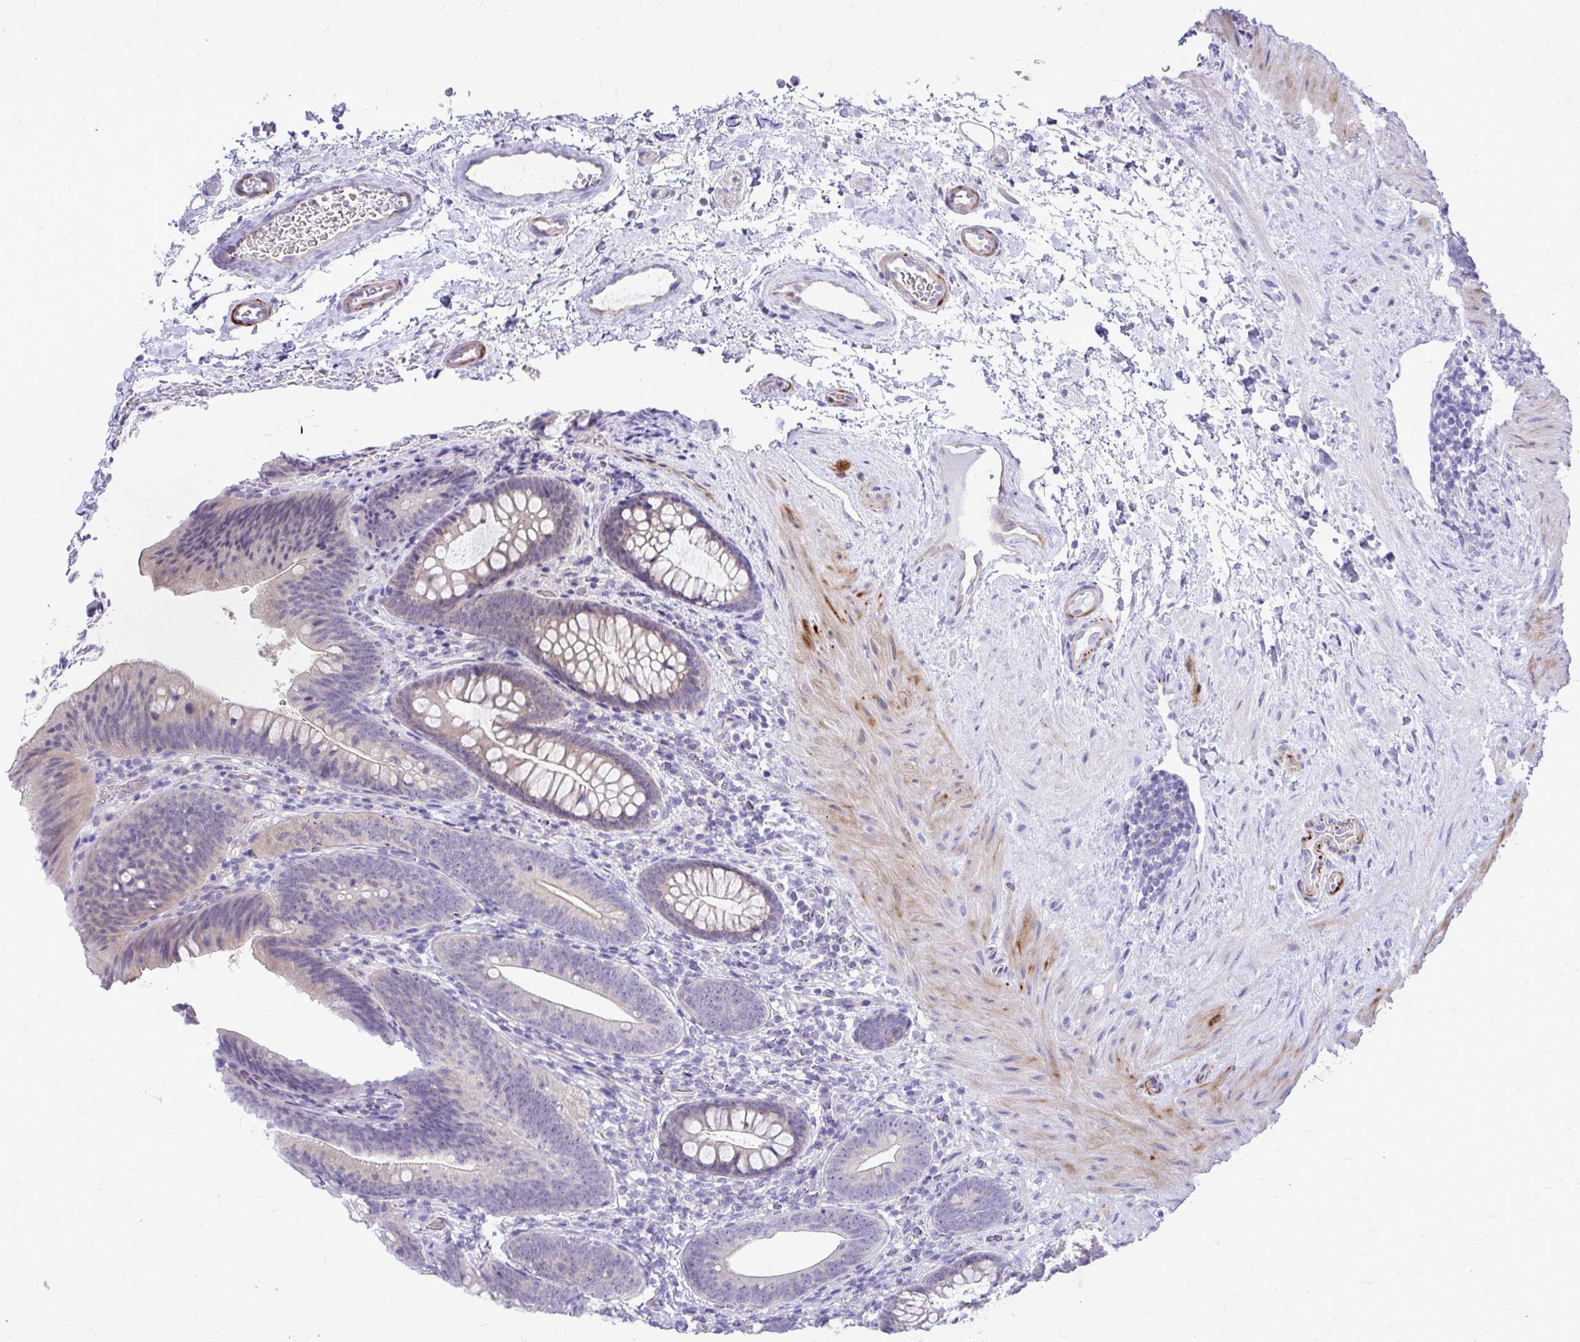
{"staining": {"intensity": "weak", "quantity": "25%-75%", "location": "cytoplasmic/membranous"}, "tissue": "colon", "cell_type": "Endothelial cells", "image_type": "normal", "snomed": [{"axis": "morphology", "description": "Normal tissue, NOS"}, {"axis": "morphology", "description": "Adenoma, NOS"}, {"axis": "topography", "description": "Soft tissue"}, {"axis": "topography", "description": "Colon"}], "caption": "Protein staining reveals weak cytoplasmic/membranous staining in about 25%-75% of endothelial cells in benign colon.", "gene": "ZSWIM9", "patient": {"sex": "male", "age": 47}}